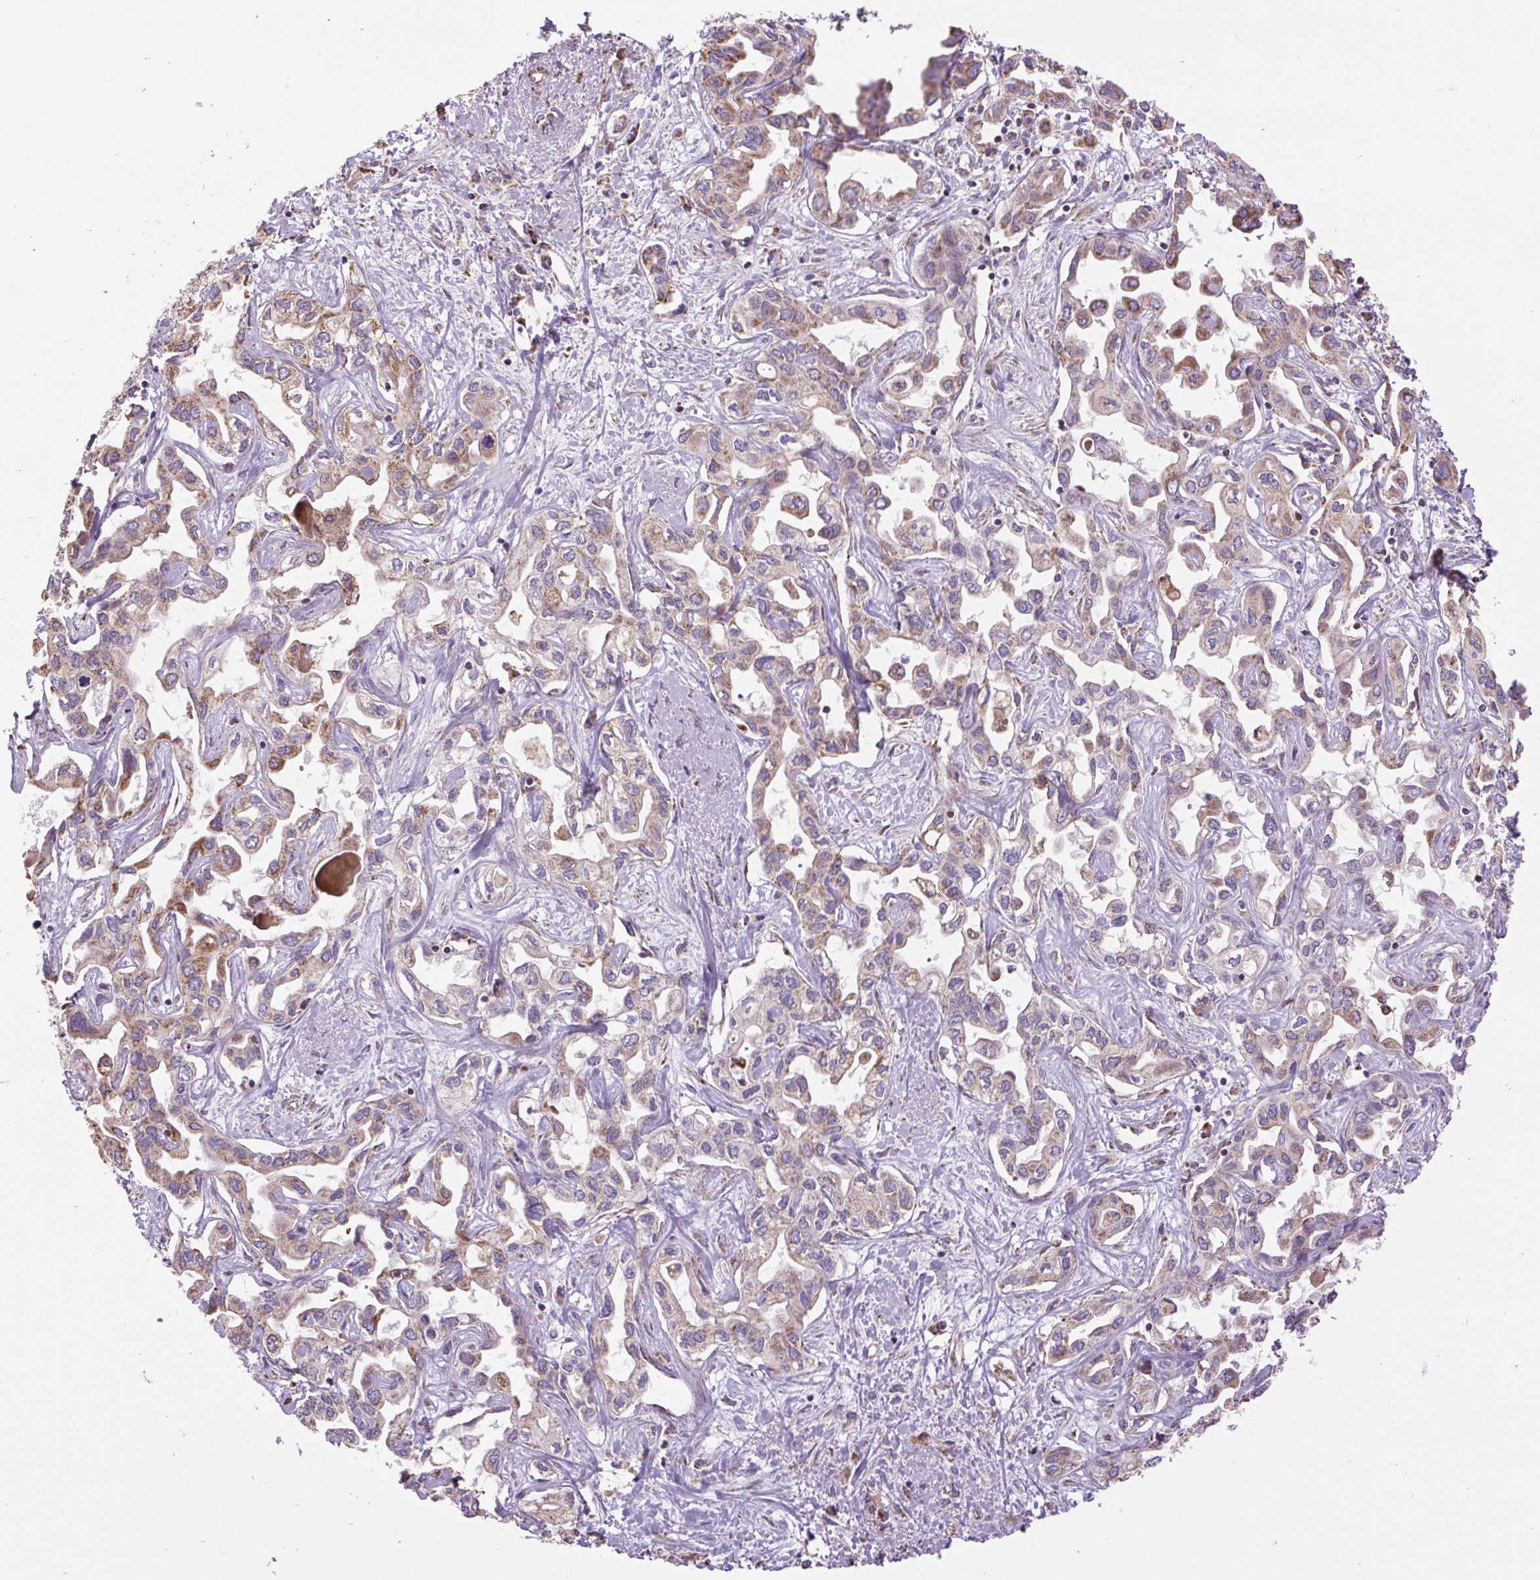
{"staining": {"intensity": "moderate", "quantity": "25%-75%", "location": "cytoplasmic/membranous"}, "tissue": "liver cancer", "cell_type": "Tumor cells", "image_type": "cancer", "snomed": [{"axis": "morphology", "description": "Cholangiocarcinoma"}, {"axis": "topography", "description": "Liver"}], "caption": "This micrograph exhibits liver cancer stained with immunohistochemistry to label a protein in brown. The cytoplasmic/membranous of tumor cells show moderate positivity for the protein. Nuclei are counter-stained blue.", "gene": "PLCG1", "patient": {"sex": "female", "age": 64}}